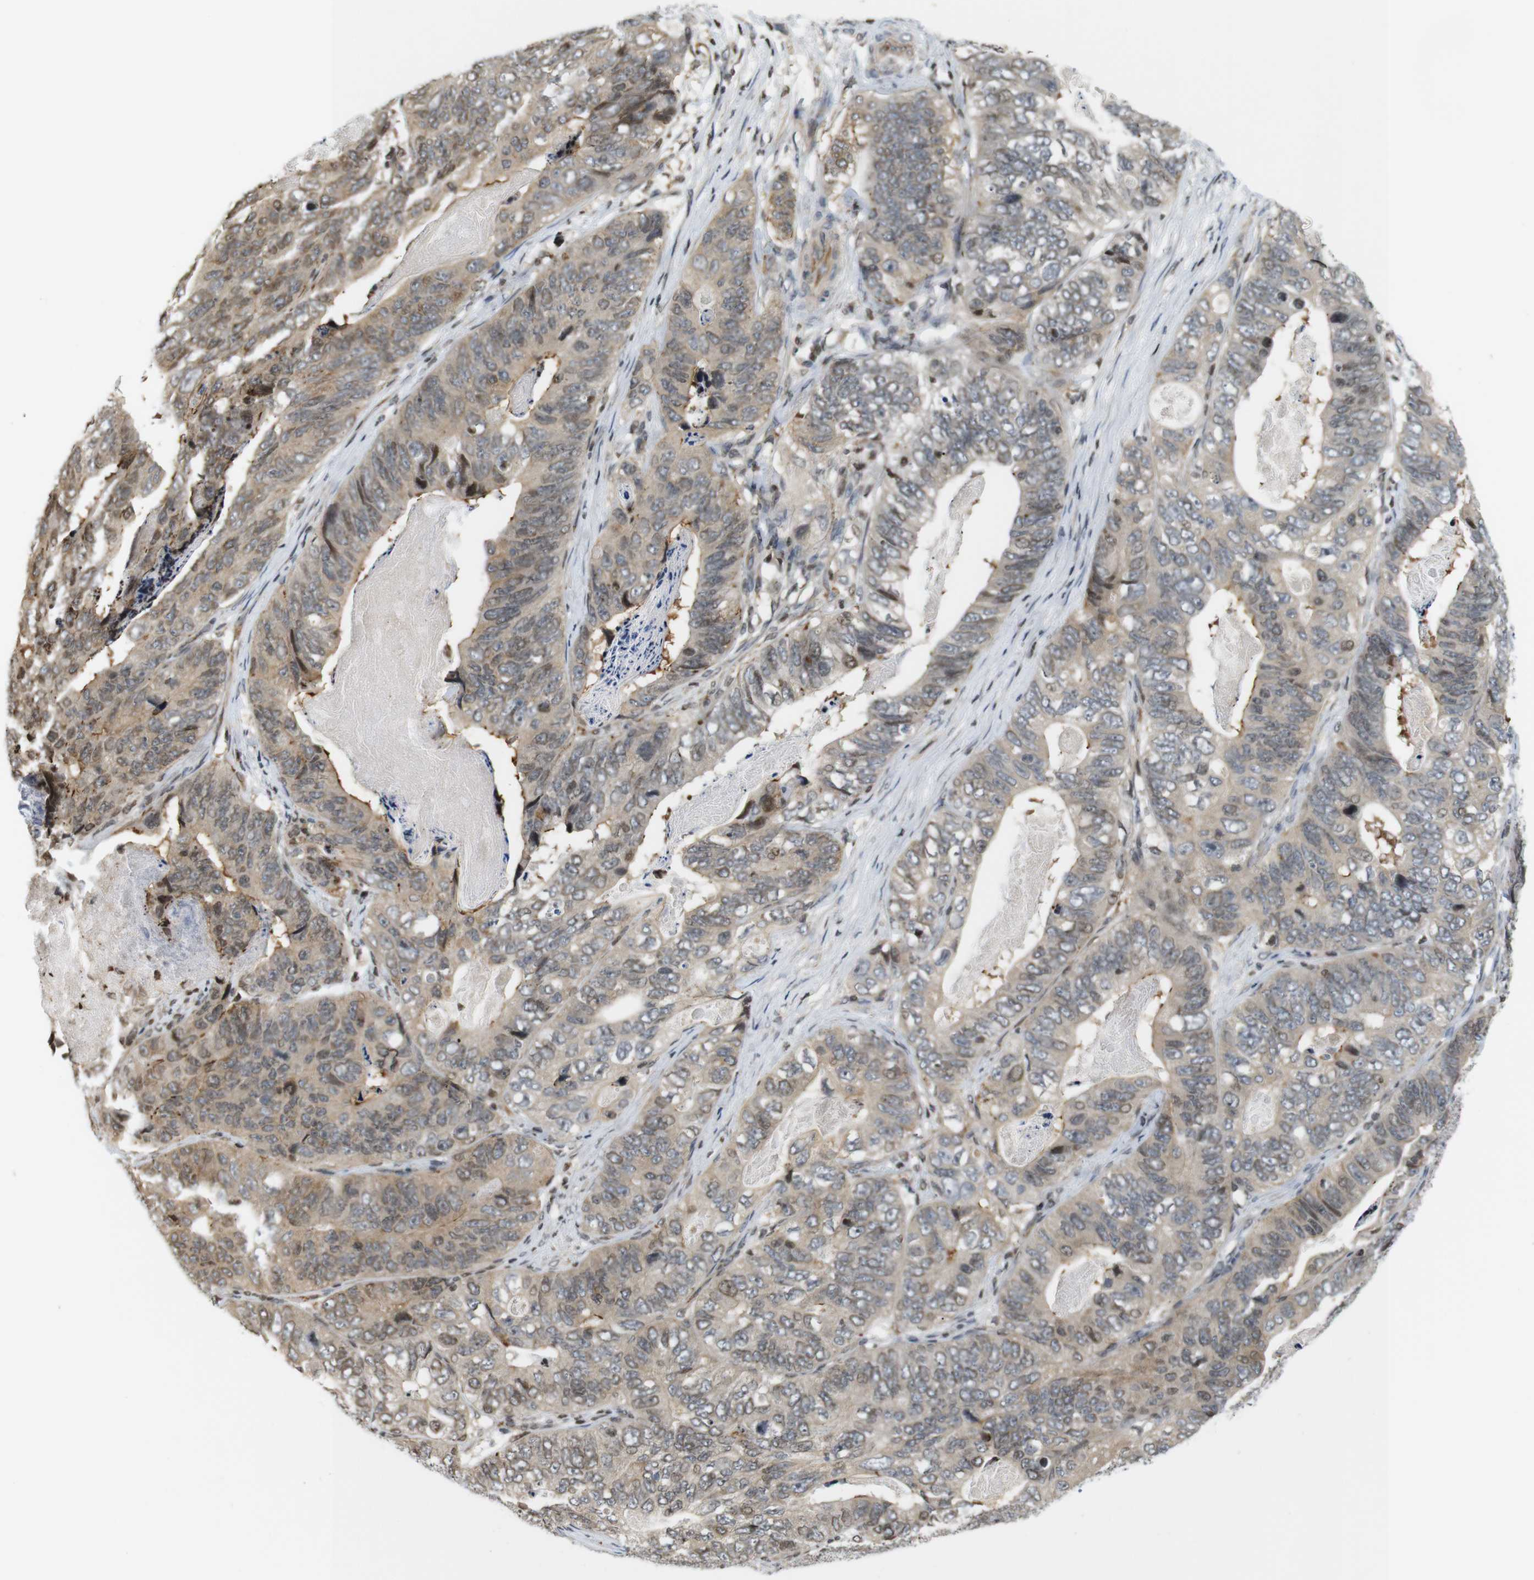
{"staining": {"intensity": "moderate", "quantity": "25%-75%", "location": "cytoplasmic/membranous"}, "tissue": "stomach cancer", "cell_type": "Tumor cells", "image_type": "cancer", "snomed": [{"axis": "morphology", "description": "Adenocarcinoma, NOS"}, {"axis": "topography", "description": "Stomach"}], "caption": "Adenocarcinoma (stomach) stained with a brown dye reveals moderate cytoplasmic/membranous positive positivity in approximately 25%-75% of tumor cells.", "gene": "MBD1", "patient": {"sex": "female", "age": 89}}